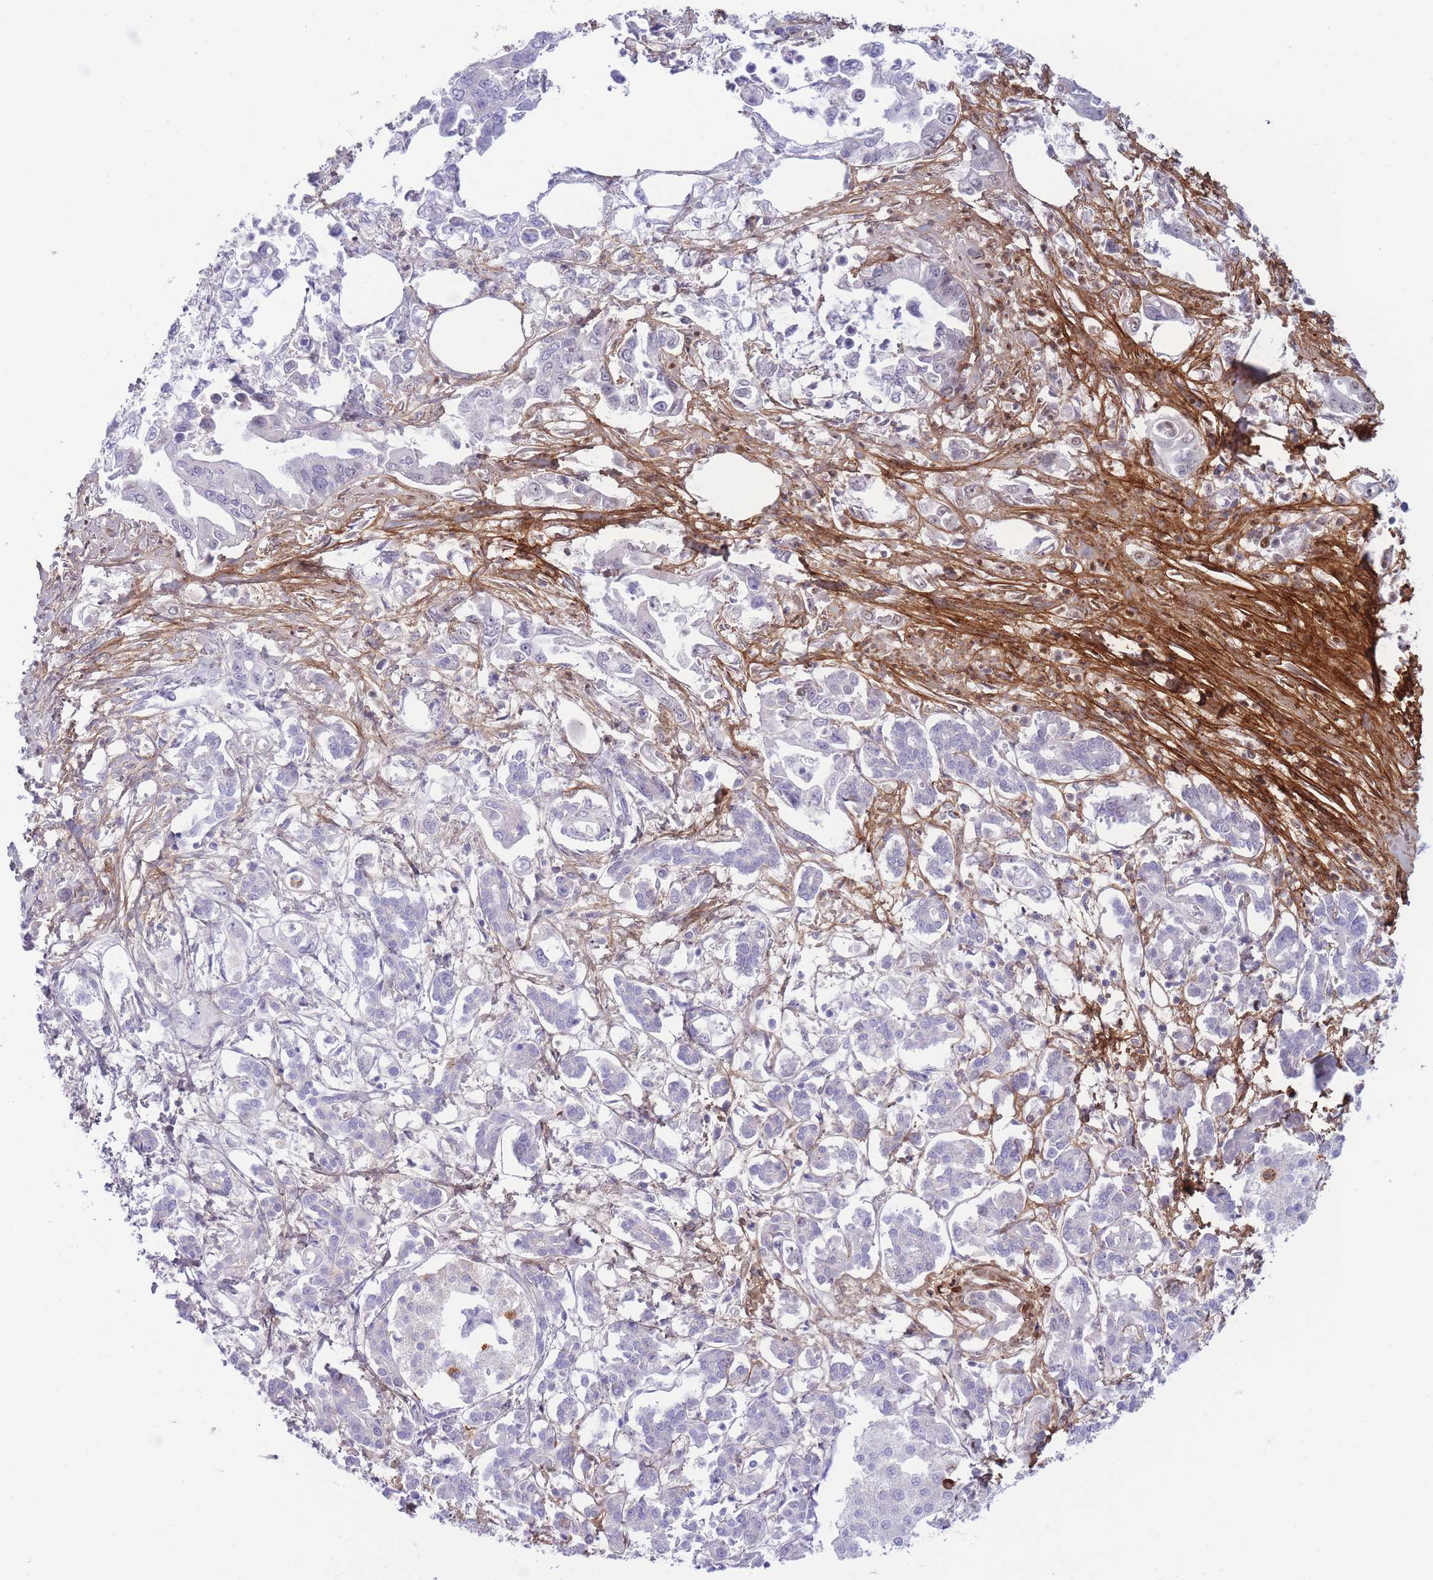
{"staining": {"intensity": "negative", "quantity": "none", "location": "none"}, "tissue": "pancreatic cancer", "cell_type": "Tumor cells", "image_type": "cancer", "snomed": [{"axis": "morphology", "description": "Adenocarcinoma, NOS"}, {"axis": "topography", "description": "Pancreas"}], "caption": "An IHC photomicrograph of adenocarcinoma (pancreatic) is shown. There is no staining in tumor cells of adenocarcinoma (pancreatic).", "gene": "PCDHB3", "patient": {"sex": "male", "age": 61}}